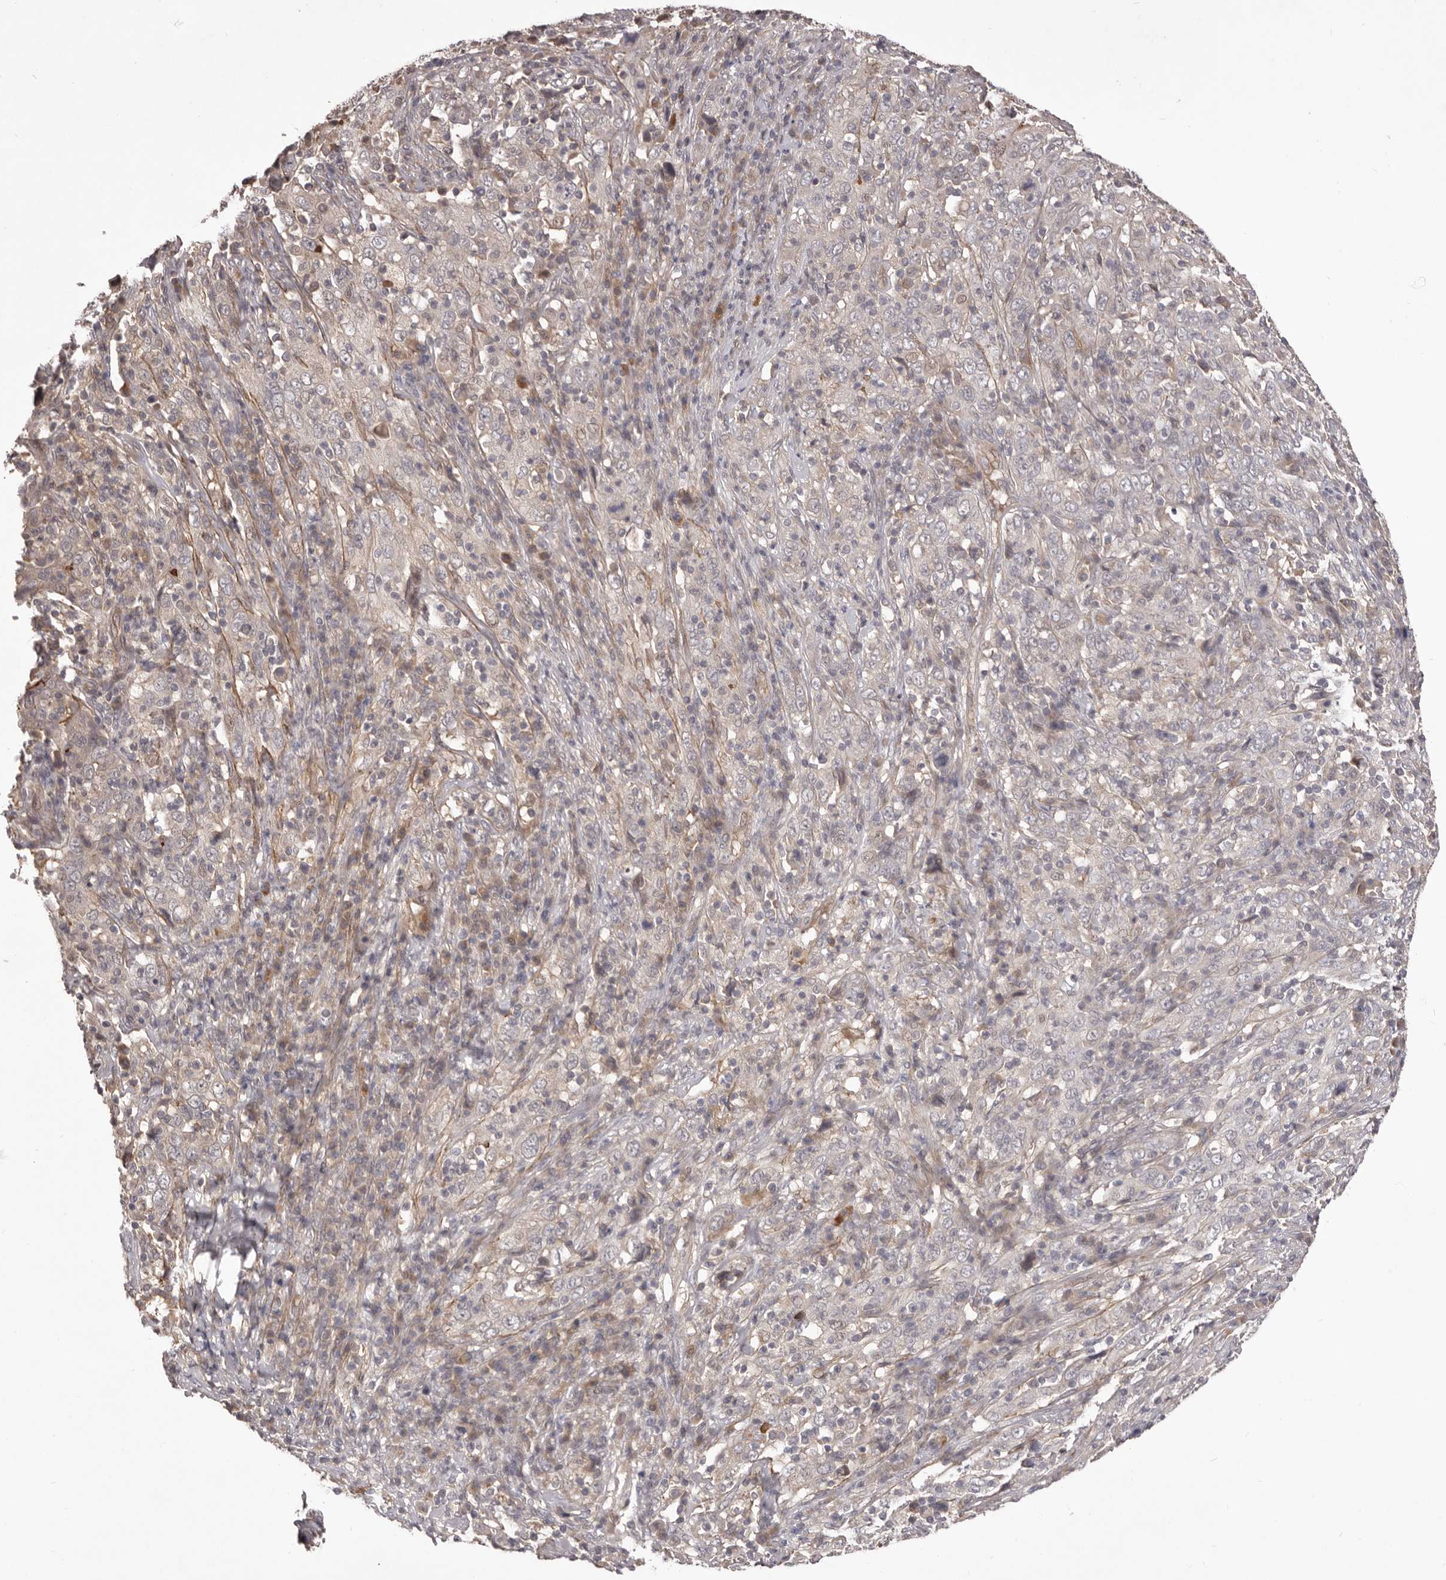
{"staining": {"intensity": "negative", "quantity": "none", "location": "none"}, "tissue": "cervical cancer", "cell_type": "Tumor cells", "image_type": "cancer", "snomed": [{"axis": "morphology", "description": "Squamous cell carcinoma, NOS"}, {"axis": "topography", "description": "Cervix"}], "caption": "DAB (3,3'-diaminobenzidine) immunohistochemical staining of cervical squamous cell carcinoma displays no significant staining in tumor cells.", "gene": "HBS1L", "patient": {"sex": "female", "age": 46}}